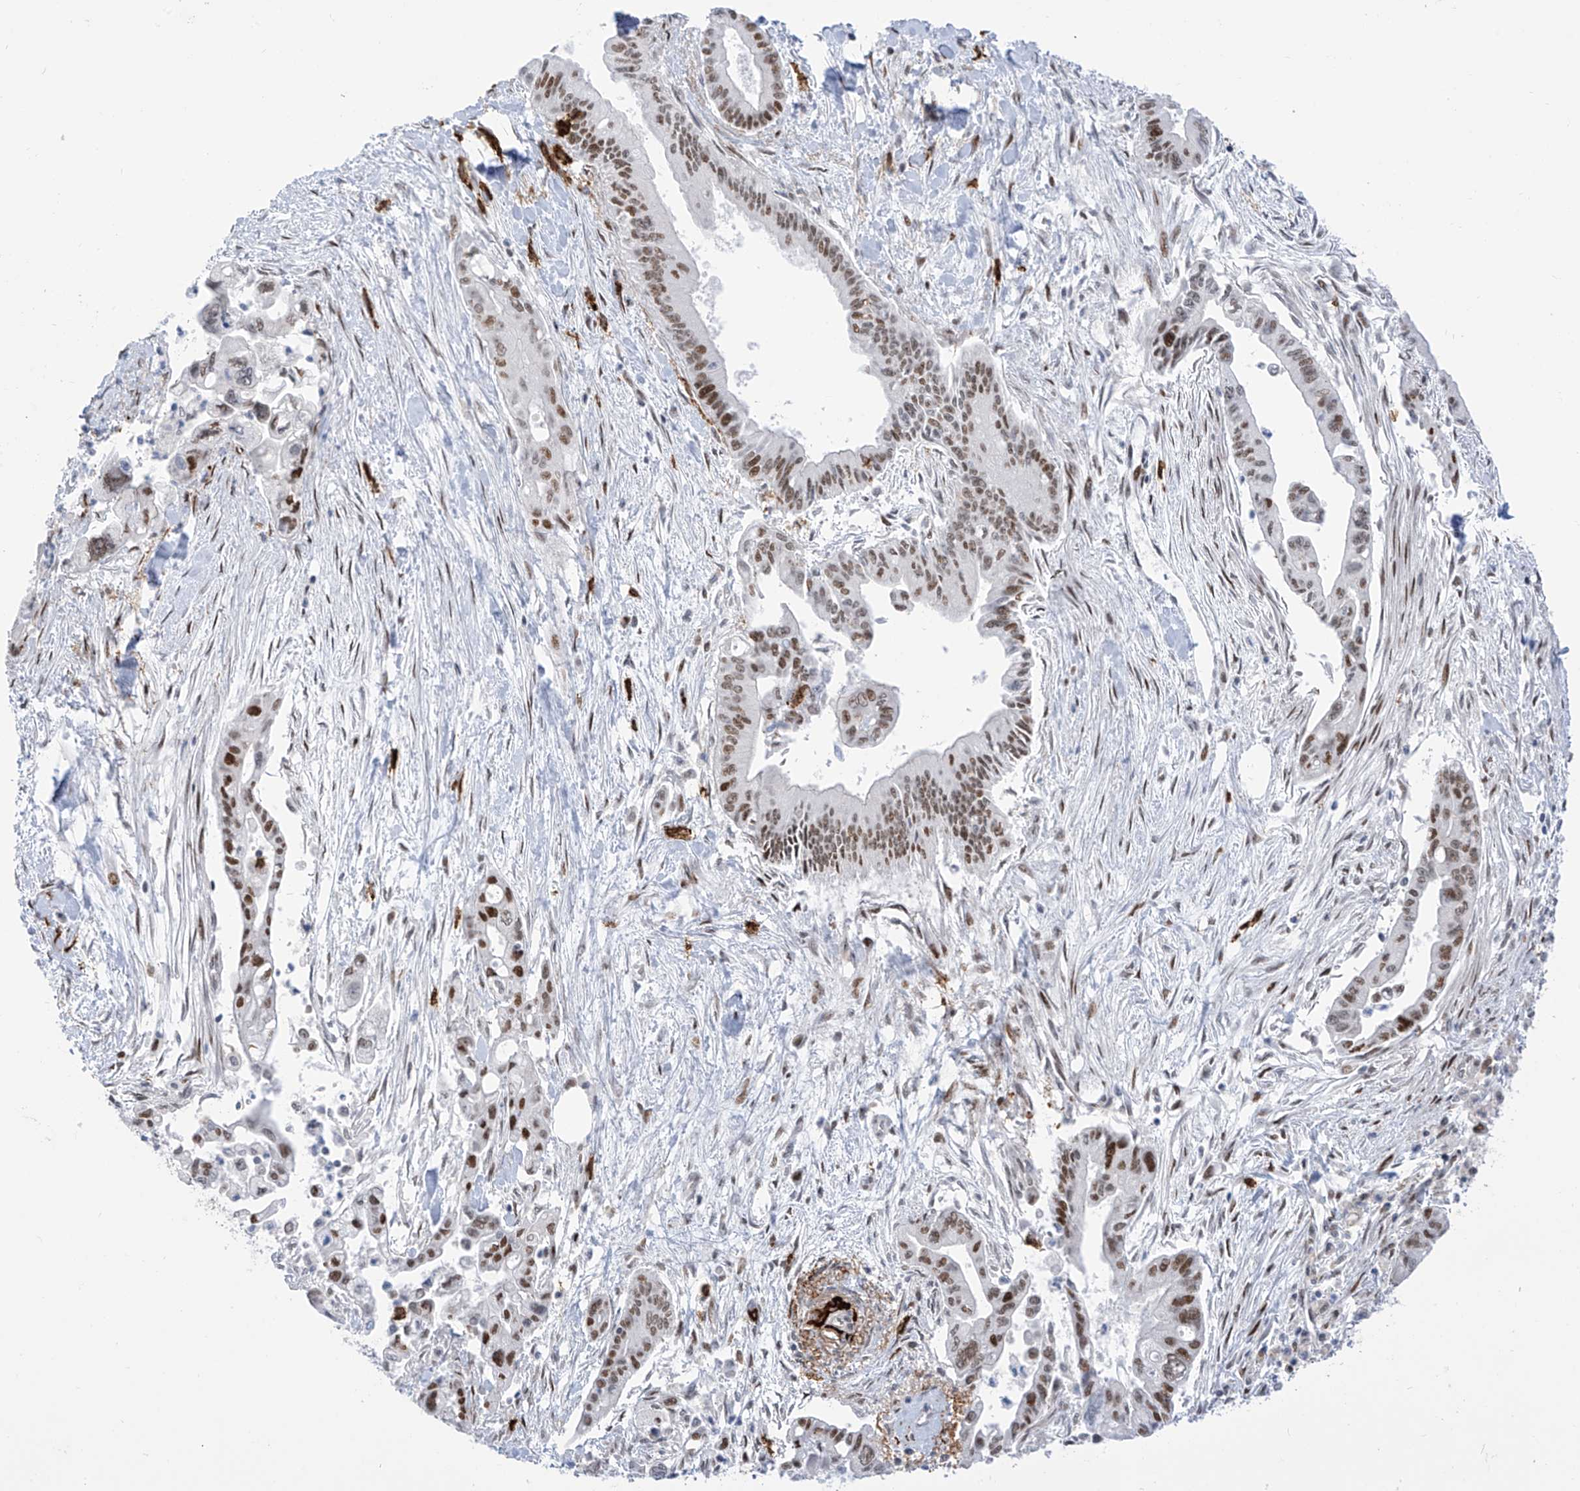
{"staining": {"intensity": "moderate", "quantity": ">75%", "location": "nuclear"}, "tissue": "pancreatic cancer", "cell_type": "Tumor cells", "image_type": "cancer", "snomed": [{"axis": "morphology", "description": "Adenocarcinoma, NOS"}, {"axis": "topography", "description": "Pancreas"}], "caption": "A brown stain highlights moderate nuclear expression of a protein in human pancreatic adenocarcinoma tumor cells. (IHC, brightfield microscopy, high magnification).", "gene": "LIN9", "patient": {"sex": "male", "age": 70}}